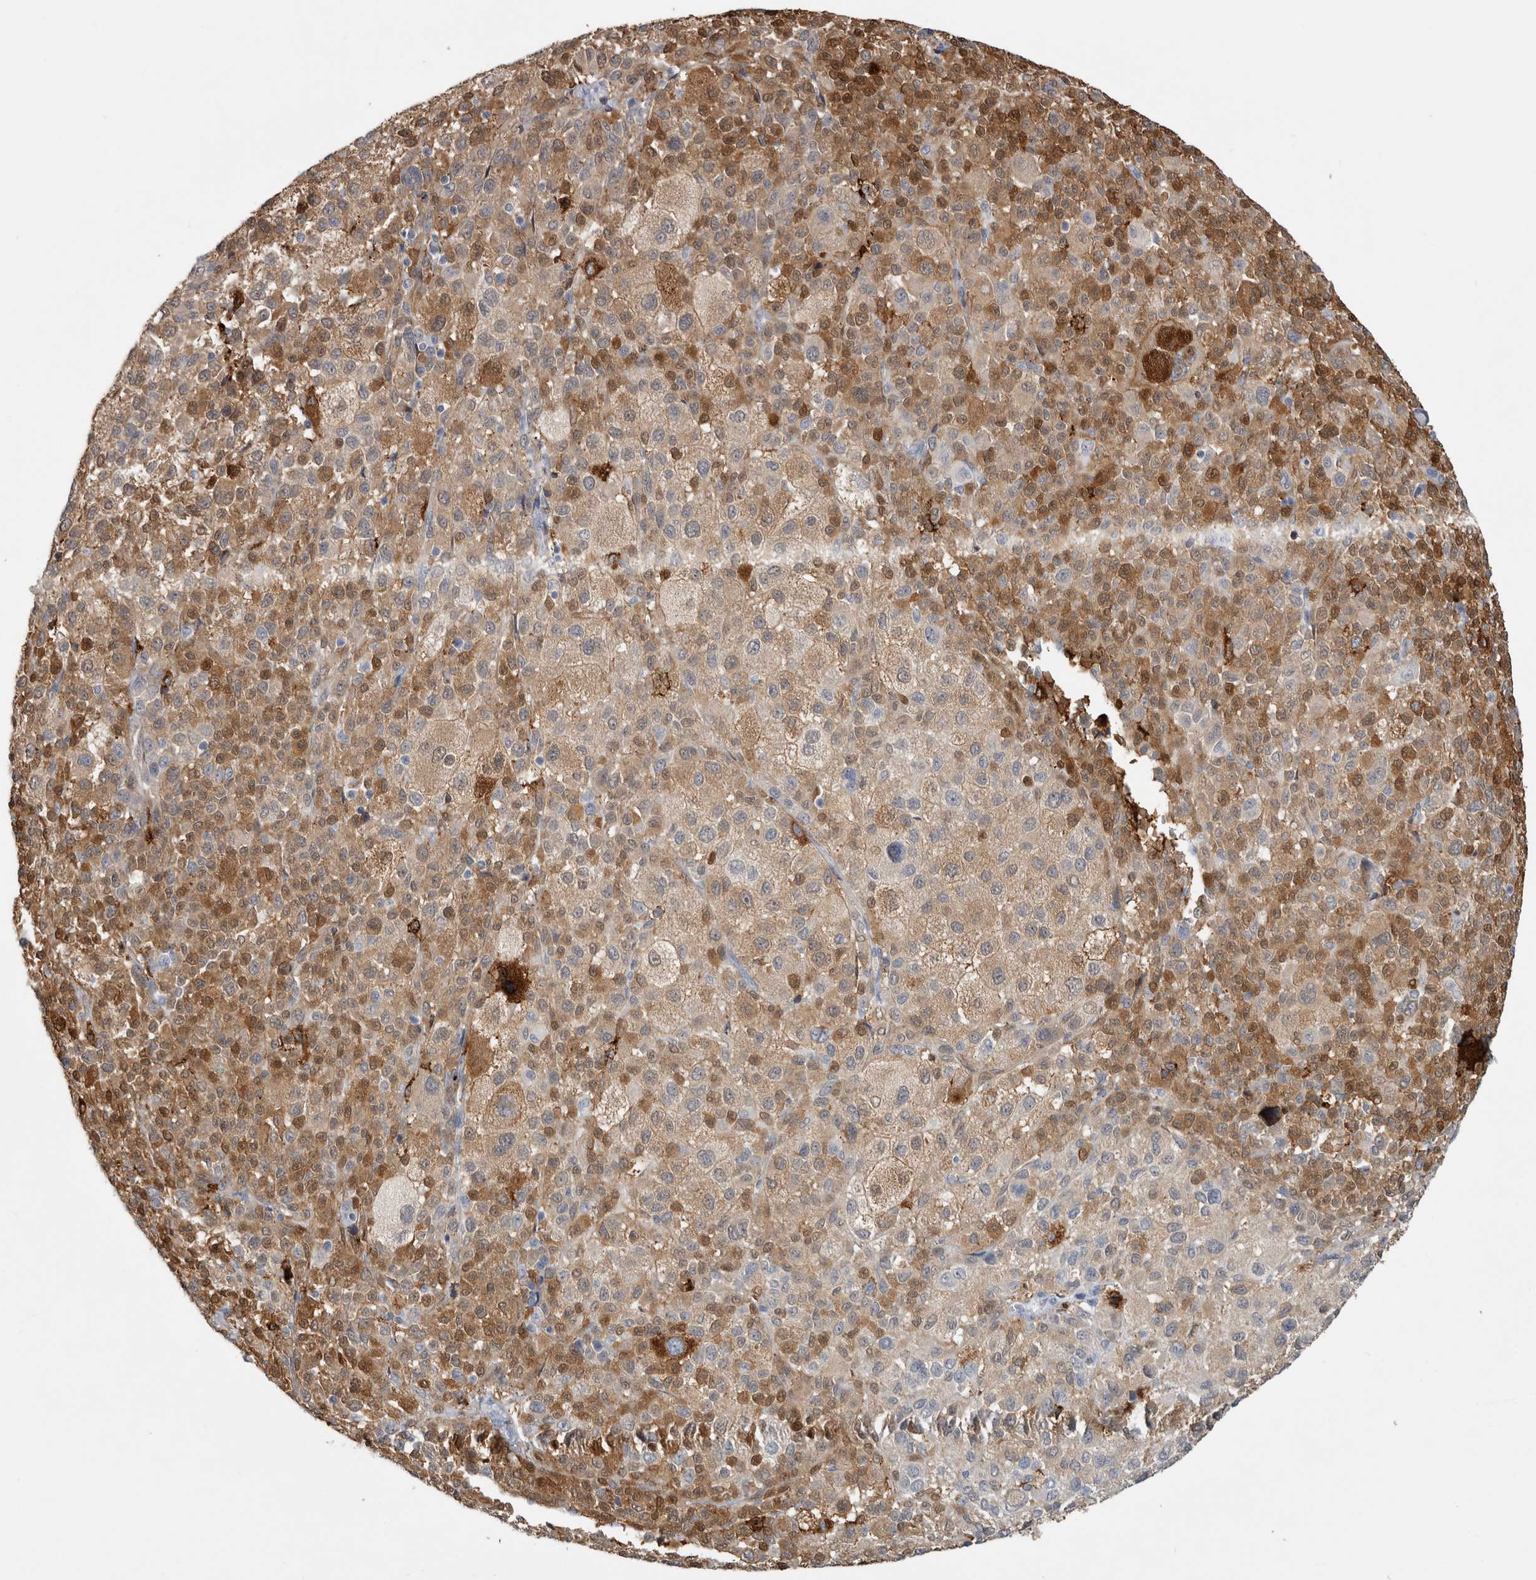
{"staining": {"intensity": "moderate", "quantity": "25%-75%", "location": "cytoplasmic/membranous,nuclear"}, "tissue": "melanoma", "cell_type": "Tumor cells", "image_type": "cancer", "snomed": [{"axis": "morphology", "description": "Malignant melanoma, Metastatic site"}, {"axis": "topography", "description": "Skin"}], "caption": "Moderate cytoplasmic/membranous and nuclear positivity for a protein is appreciated in approximately 25%-75% of tumor cells of malignant melanoma (metastatic site) using immunohistochemistry (IHC).", "gene": "DNAJC24", "patient": {"sex": "female", "age": 74}}